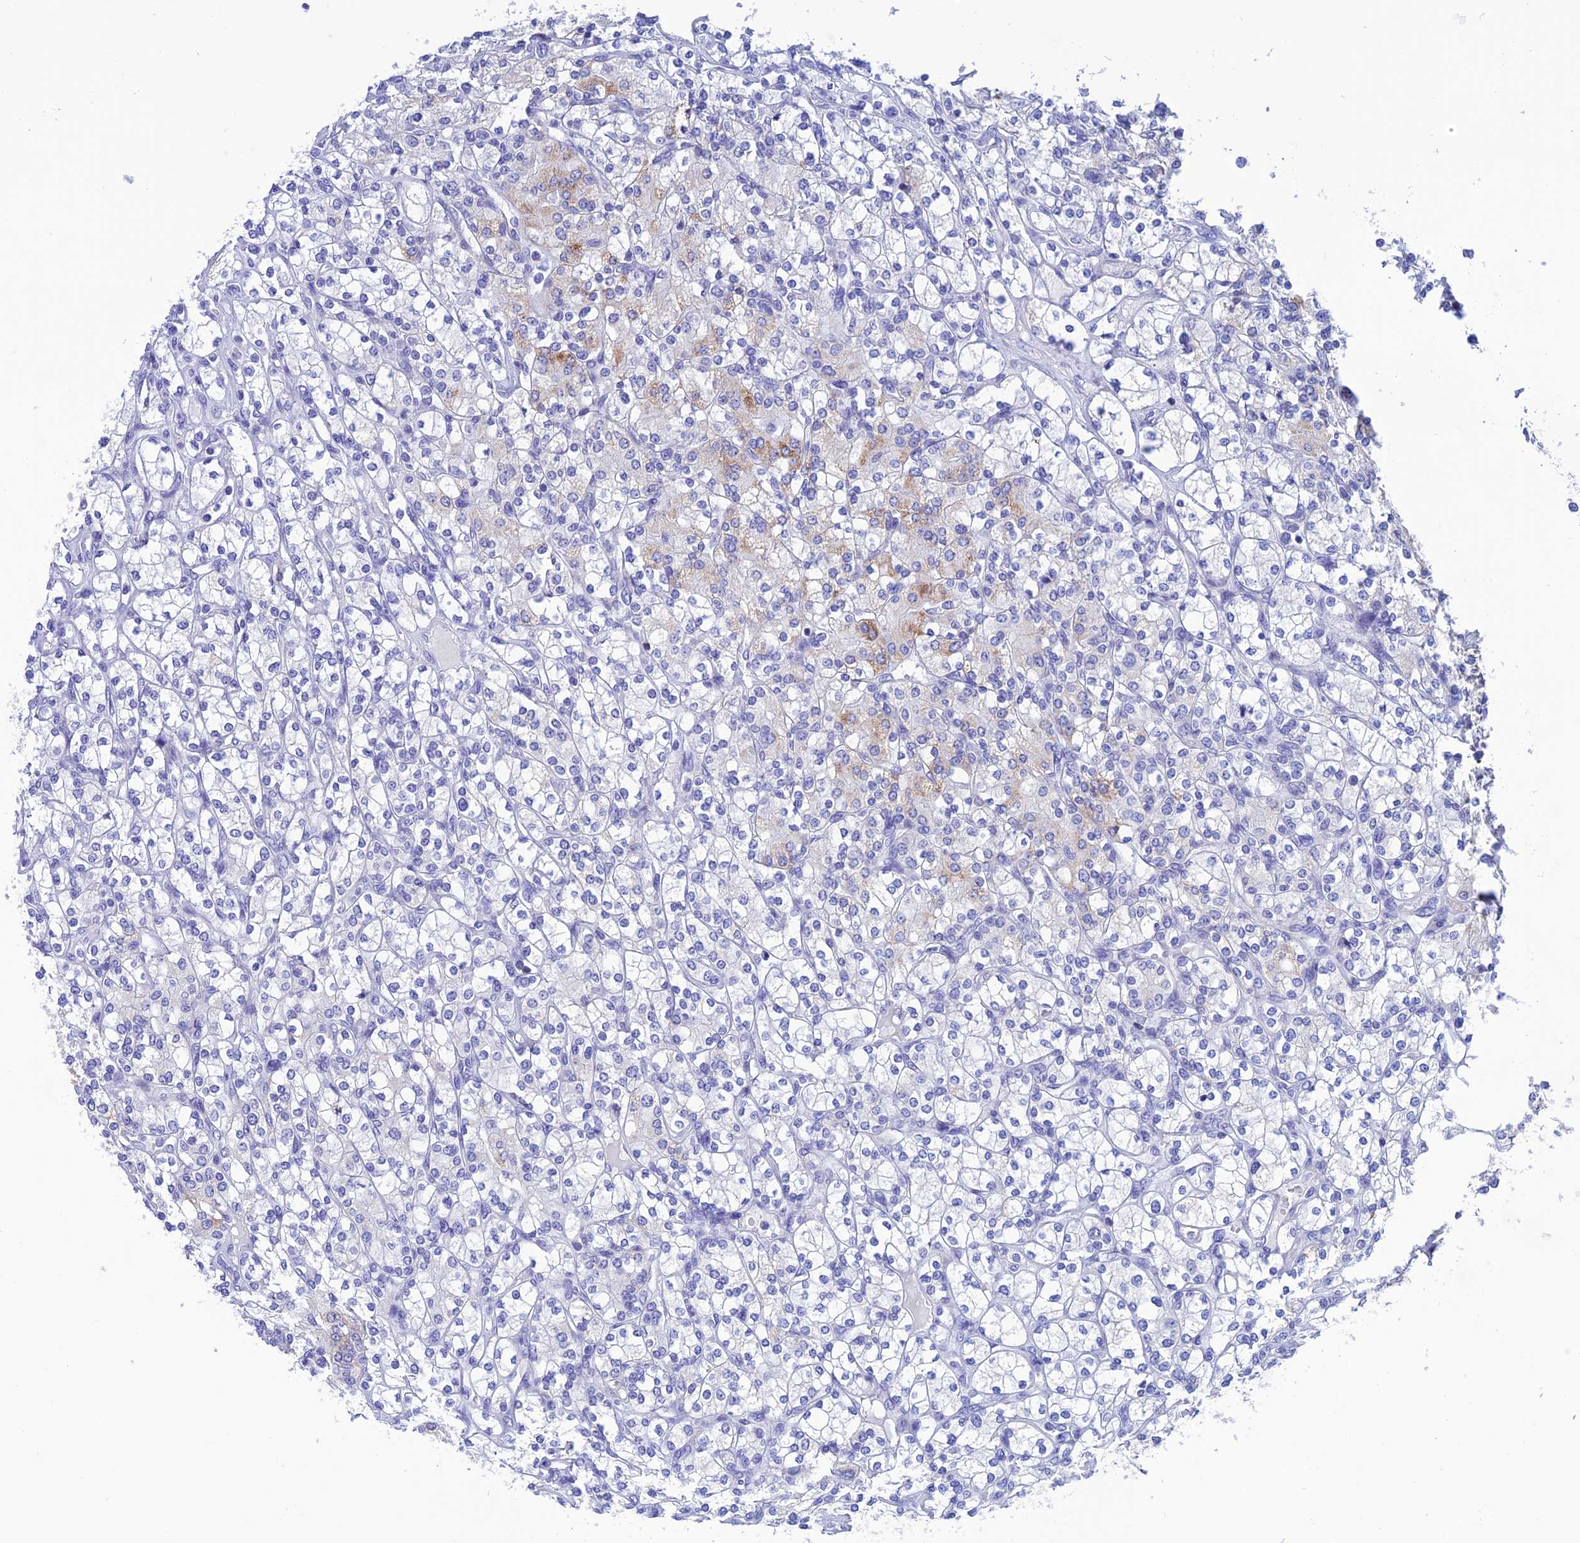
{"staining": {"intensity": "moderate", "quantity": "<25%", "location": "cytoplasmic/membranous"}, "tissue": "renal cancer", "cell_type": "Tumor cells", "image_type": "cancer", "snomed": [{"axis": "morphology", "description": "Adenocarcinoma, NOS"}, {"axis": "topography", "description": "Kidney"}], "caption": "Brown immunohistochemical staining in renal cancer reveals moderate cytoplasmic/membranous positivity in about <25% of tumor cells. The staining is performed using DAB brown chromogen to label protein expression. The nuclei are counter-stained blue using hematoxylin.", "gene": "NXPE4", "patient": {"sex": "male", "age": 77}}